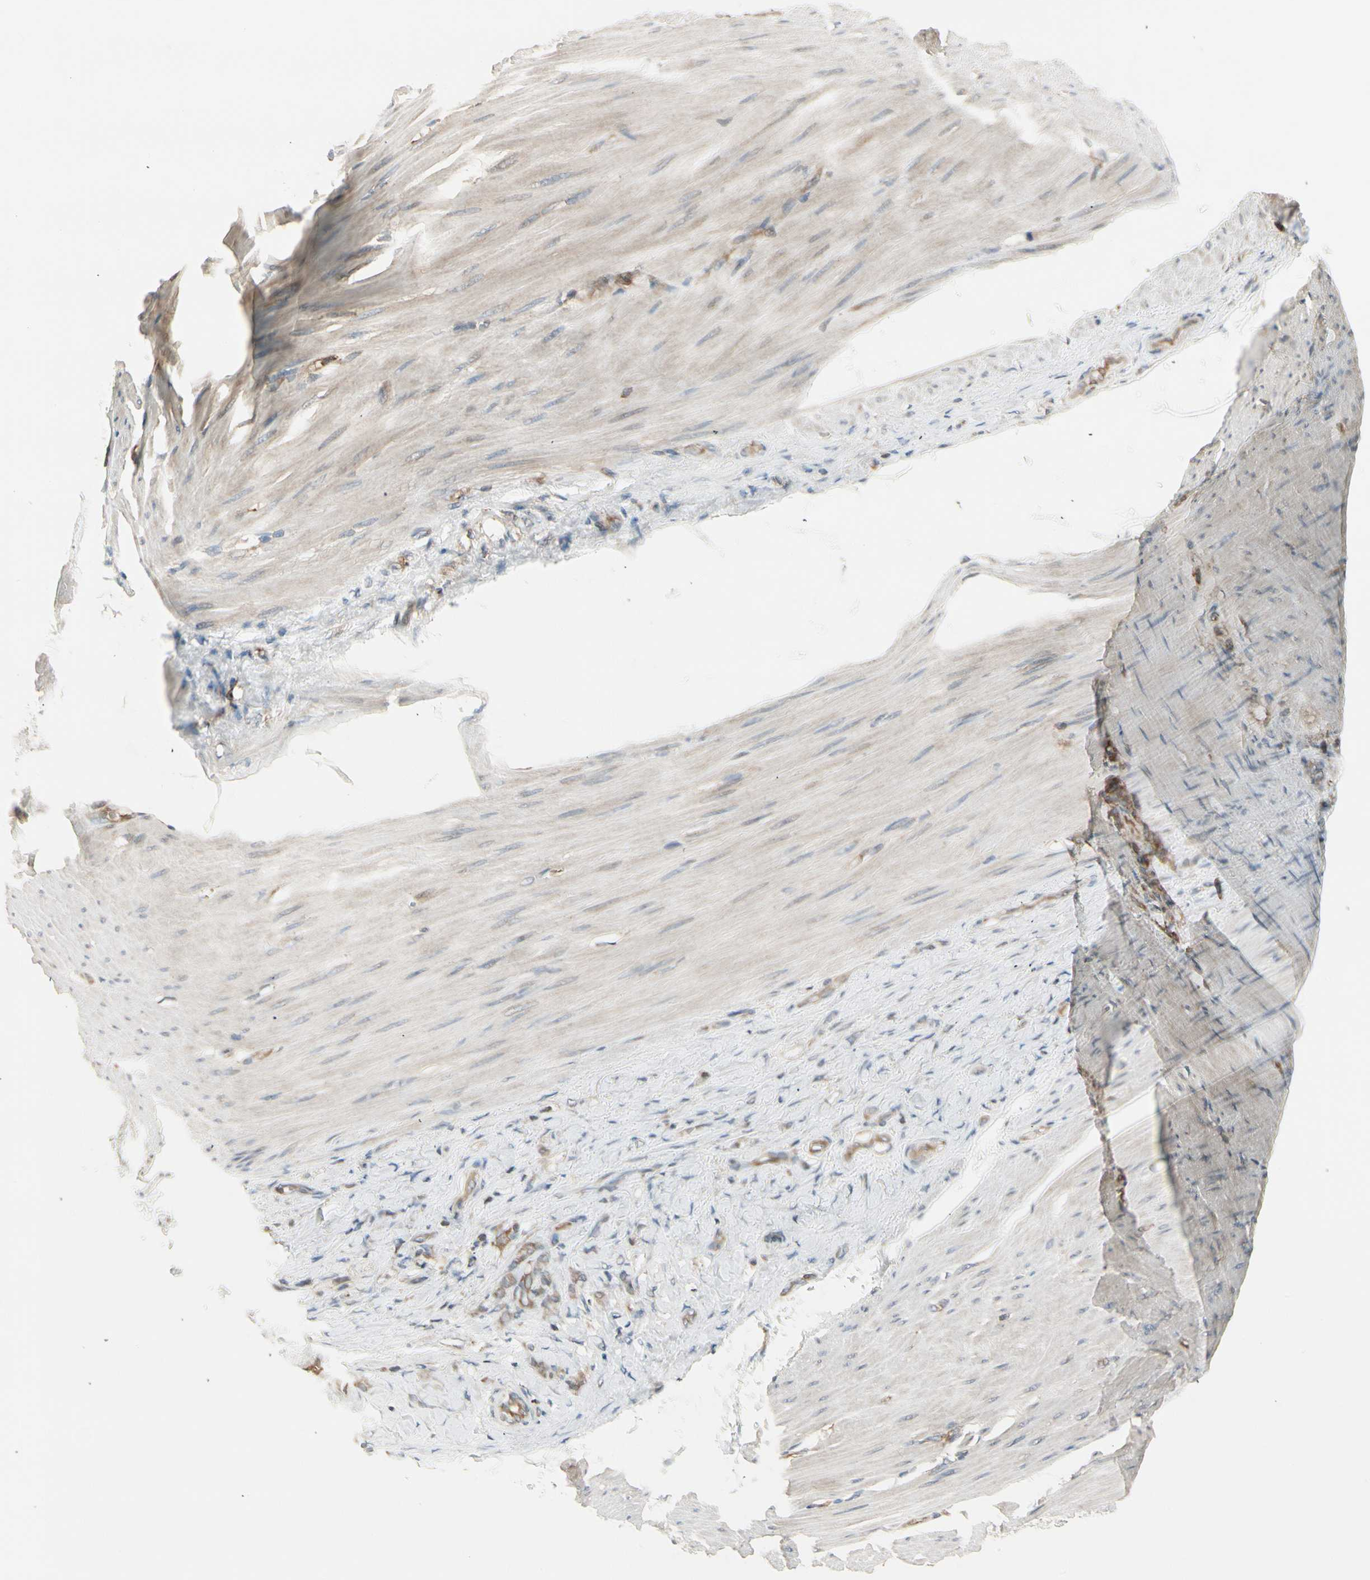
{"staining": {"intensity": "moderate", "quantity": ">75%", "location": "cytoplasmic/membranous"}, "tissue": "stomach cancer", "cell_type": "Tumor cells", "image_type": "cancer", "snomed": [{"axis": "morphology", "description": "Adenocarcinoma, NOS"}, {"axis": "topography", "description": "Stomach"}], "caption": "High-power microscopy captured an immunohistochemistry histopathology image of stomach adenocarcinoma, revealing moderate cytoplasmic/membranous staining in approximately >75% of tumor cells.", "gene": "OXSR1", "patient": {"sex": "male", "age": 82}}